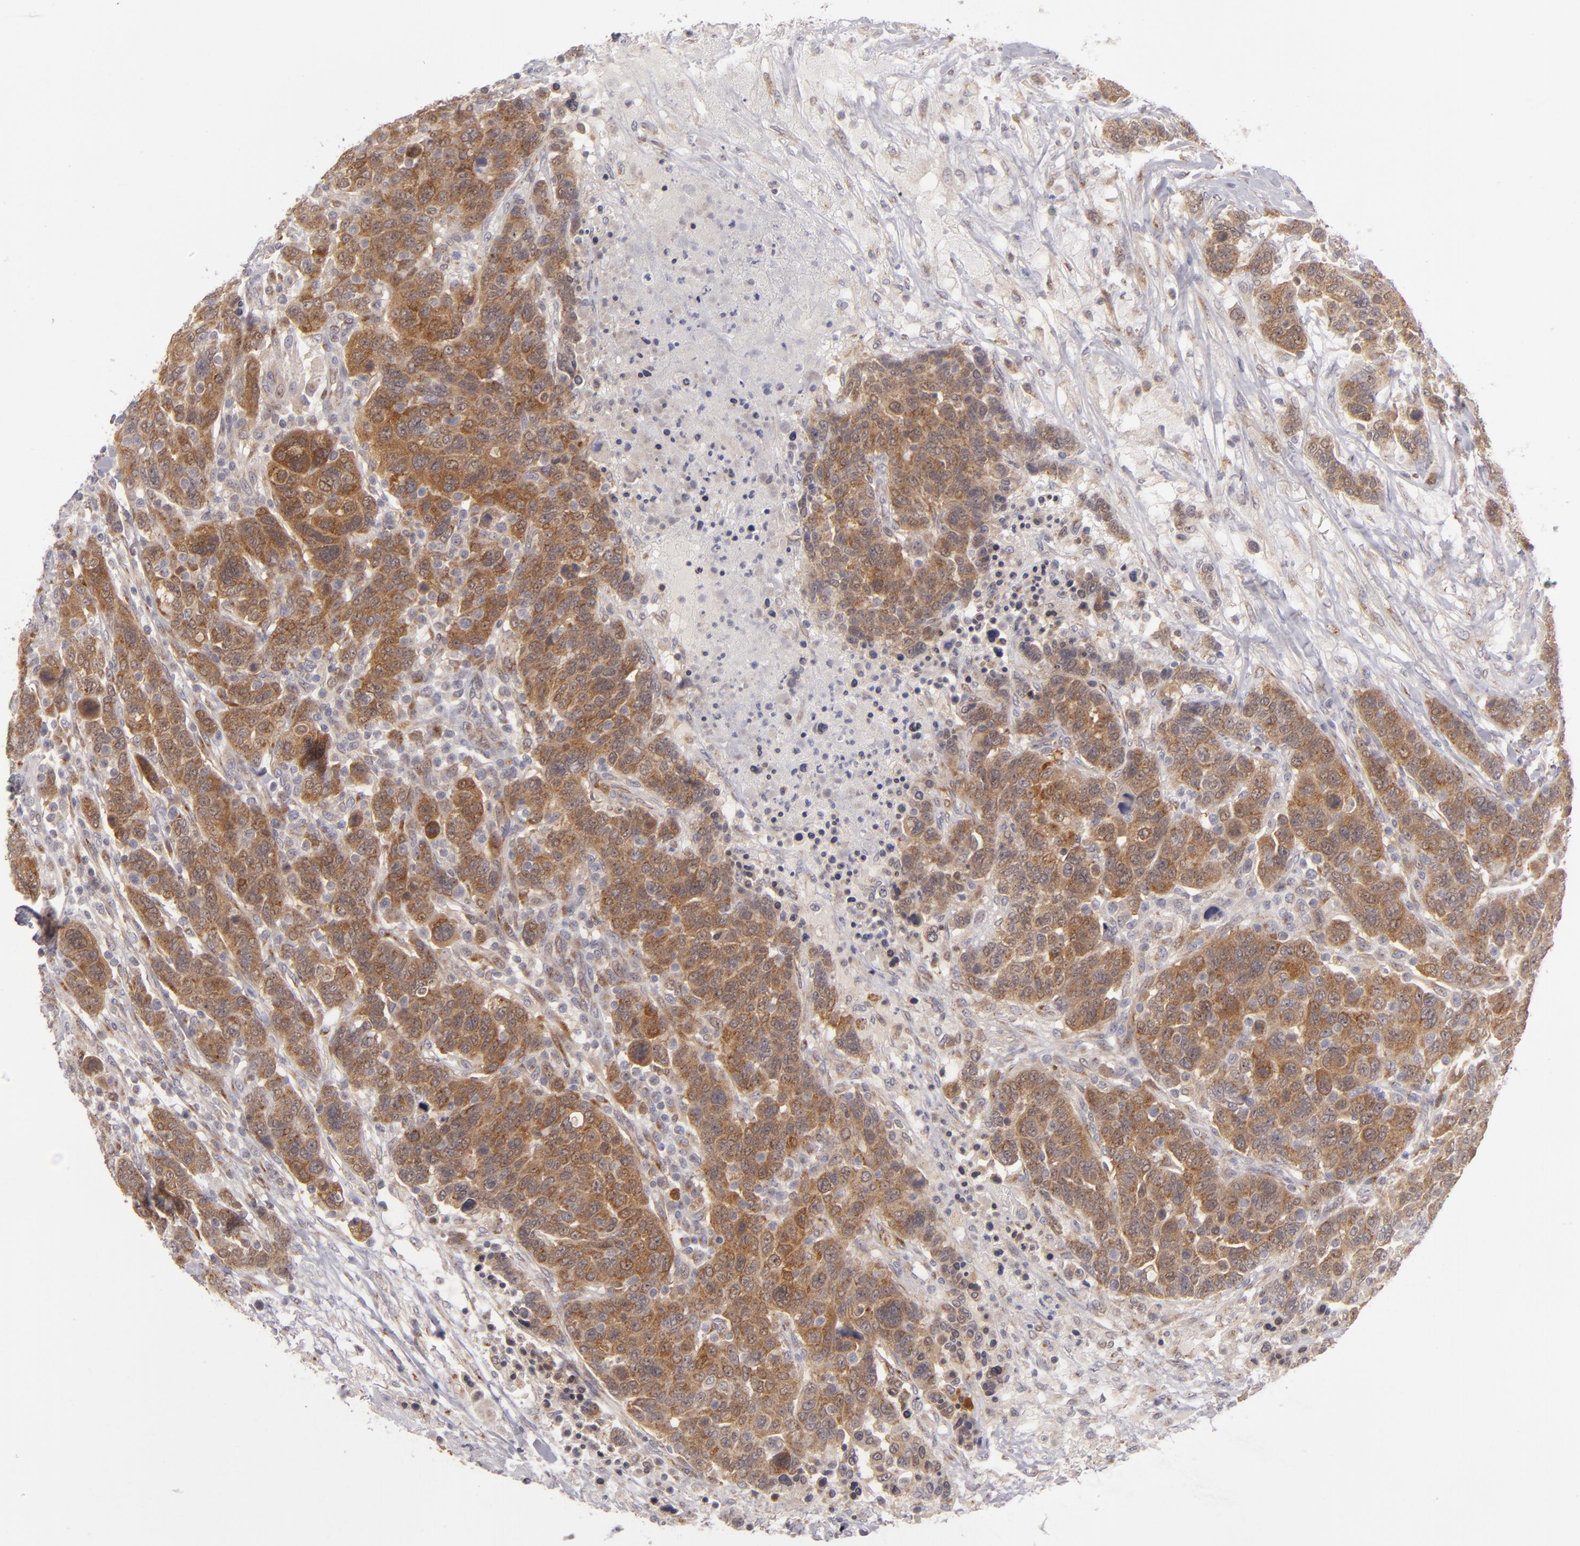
{"staining": {"intensity": "moderate", "quantity": ">75%", "location": "cytoplasmic/membranous"}, "tissue": "breast cancer", "cell_type": "Tumor cells", "image_type": "cancer", "snomed": [{"axis": "morphology", "description": "Duct carcinoma"}, {"axis": "topography", "description": "Breast"}], "caption": "Protein staining of breast cancer (intraductal carcinoma) tissue demonstrates moderate cytoplasmic/membranous expression in about >75% of tumor cells. The protein of interest is stained brown, and the nuclei are stained in blue (DAB IHC with brightfield microscopy, high magnification).", "gene": "SH2D4A", "patient": {"sex": "female", "age": 37}}